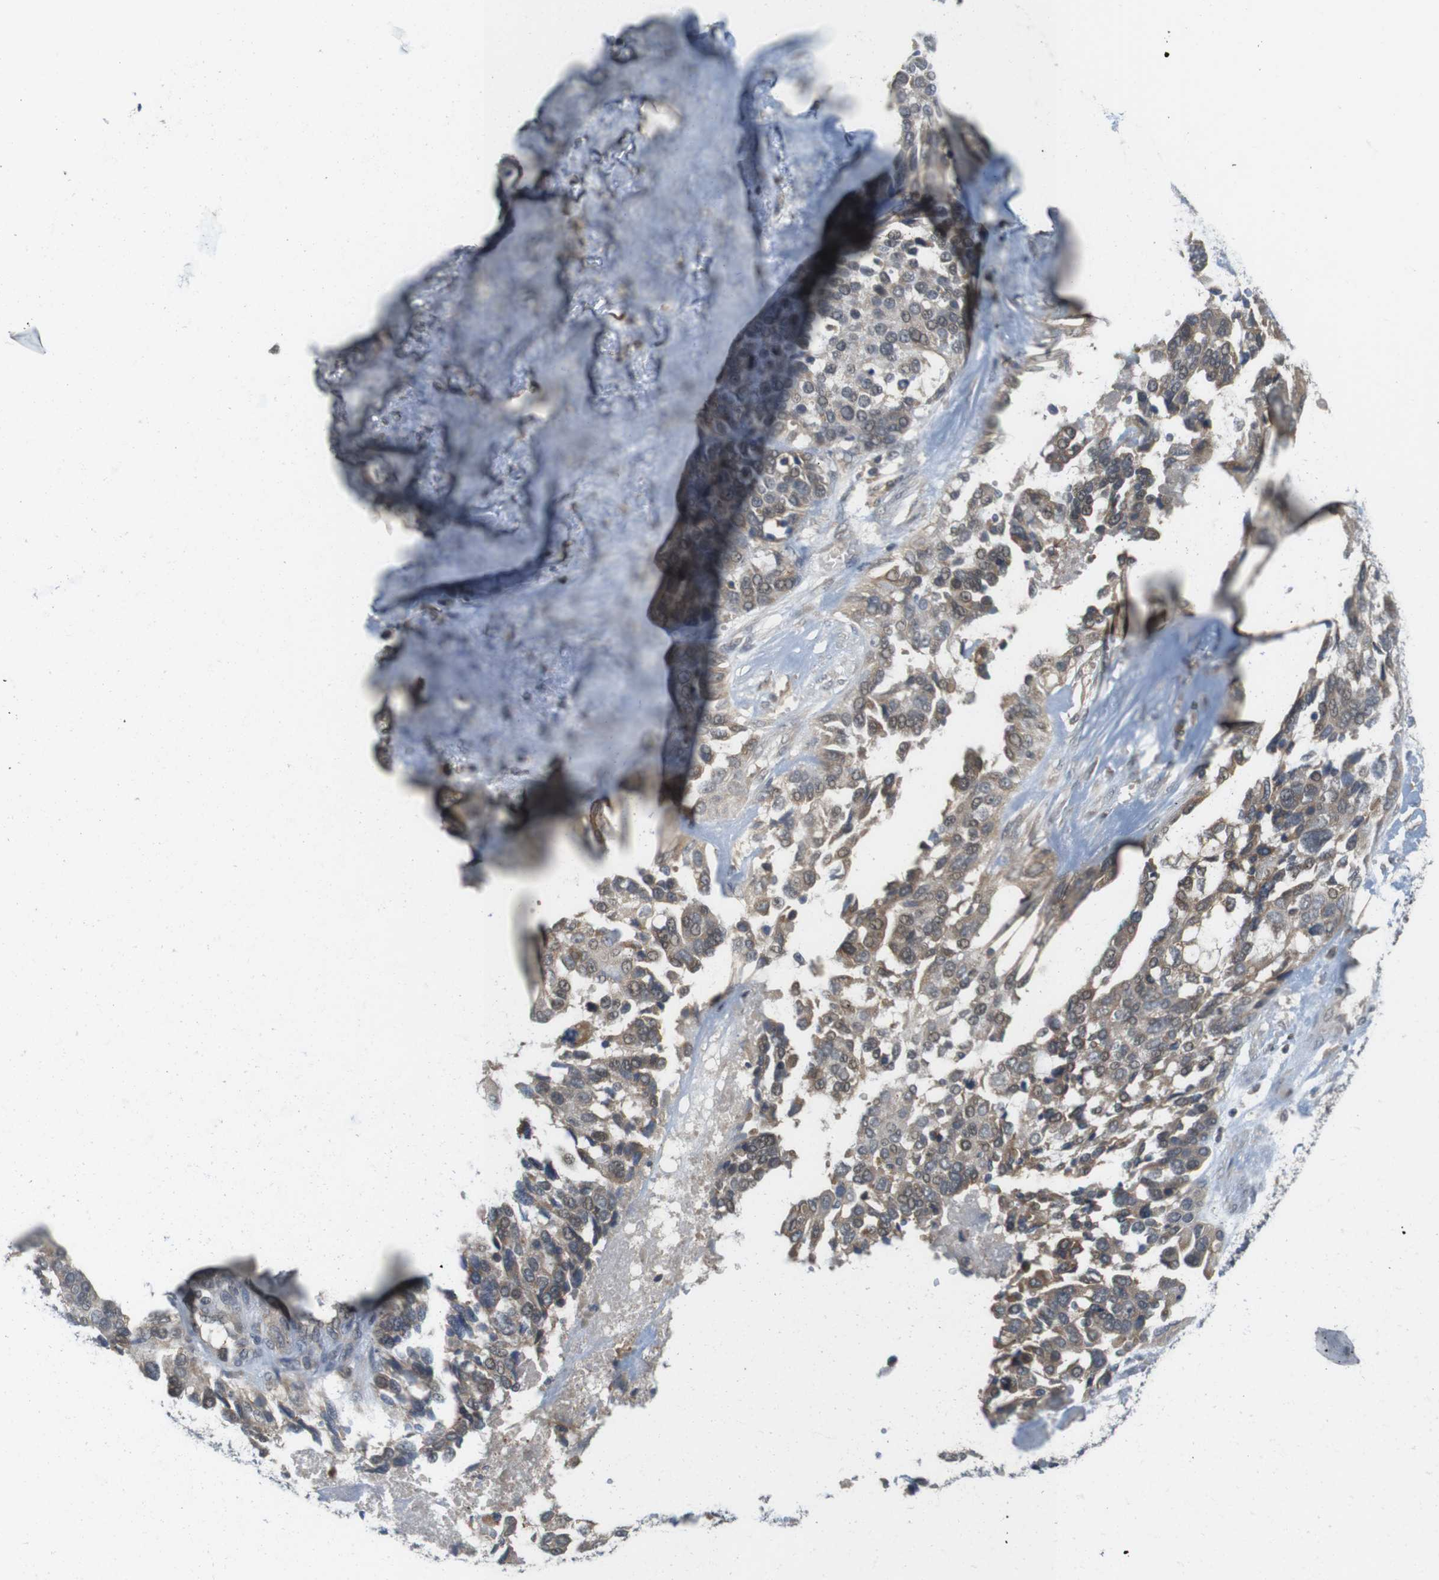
{"staining": {"intensity": "moderate", "quantity": ">75%", "location": "cytoplasmic/membranous"}, "tissue": "ovarian cancer", "cell_type": "Tumor cells", "image_type": "cancer", "snomed": [{"axis": "morphology", "description": "Cystadenocarcinoma, serous, NOS"}, {"axis": "topography", "description": "Ovary"}], "caption": "IHC histopathology image of neoplastic tissue: ovarian serous cystadenocarcinoma stained using immunohistochemistry (IHC) displays medium levels of moderate protein expression localized specifically in the cytoplasmic/membranous of tumor cells, appearing as a cytoplasmic/membranous brown color.", "gene": "RNF130", "patient": {"sex": "female", "age": 44}}